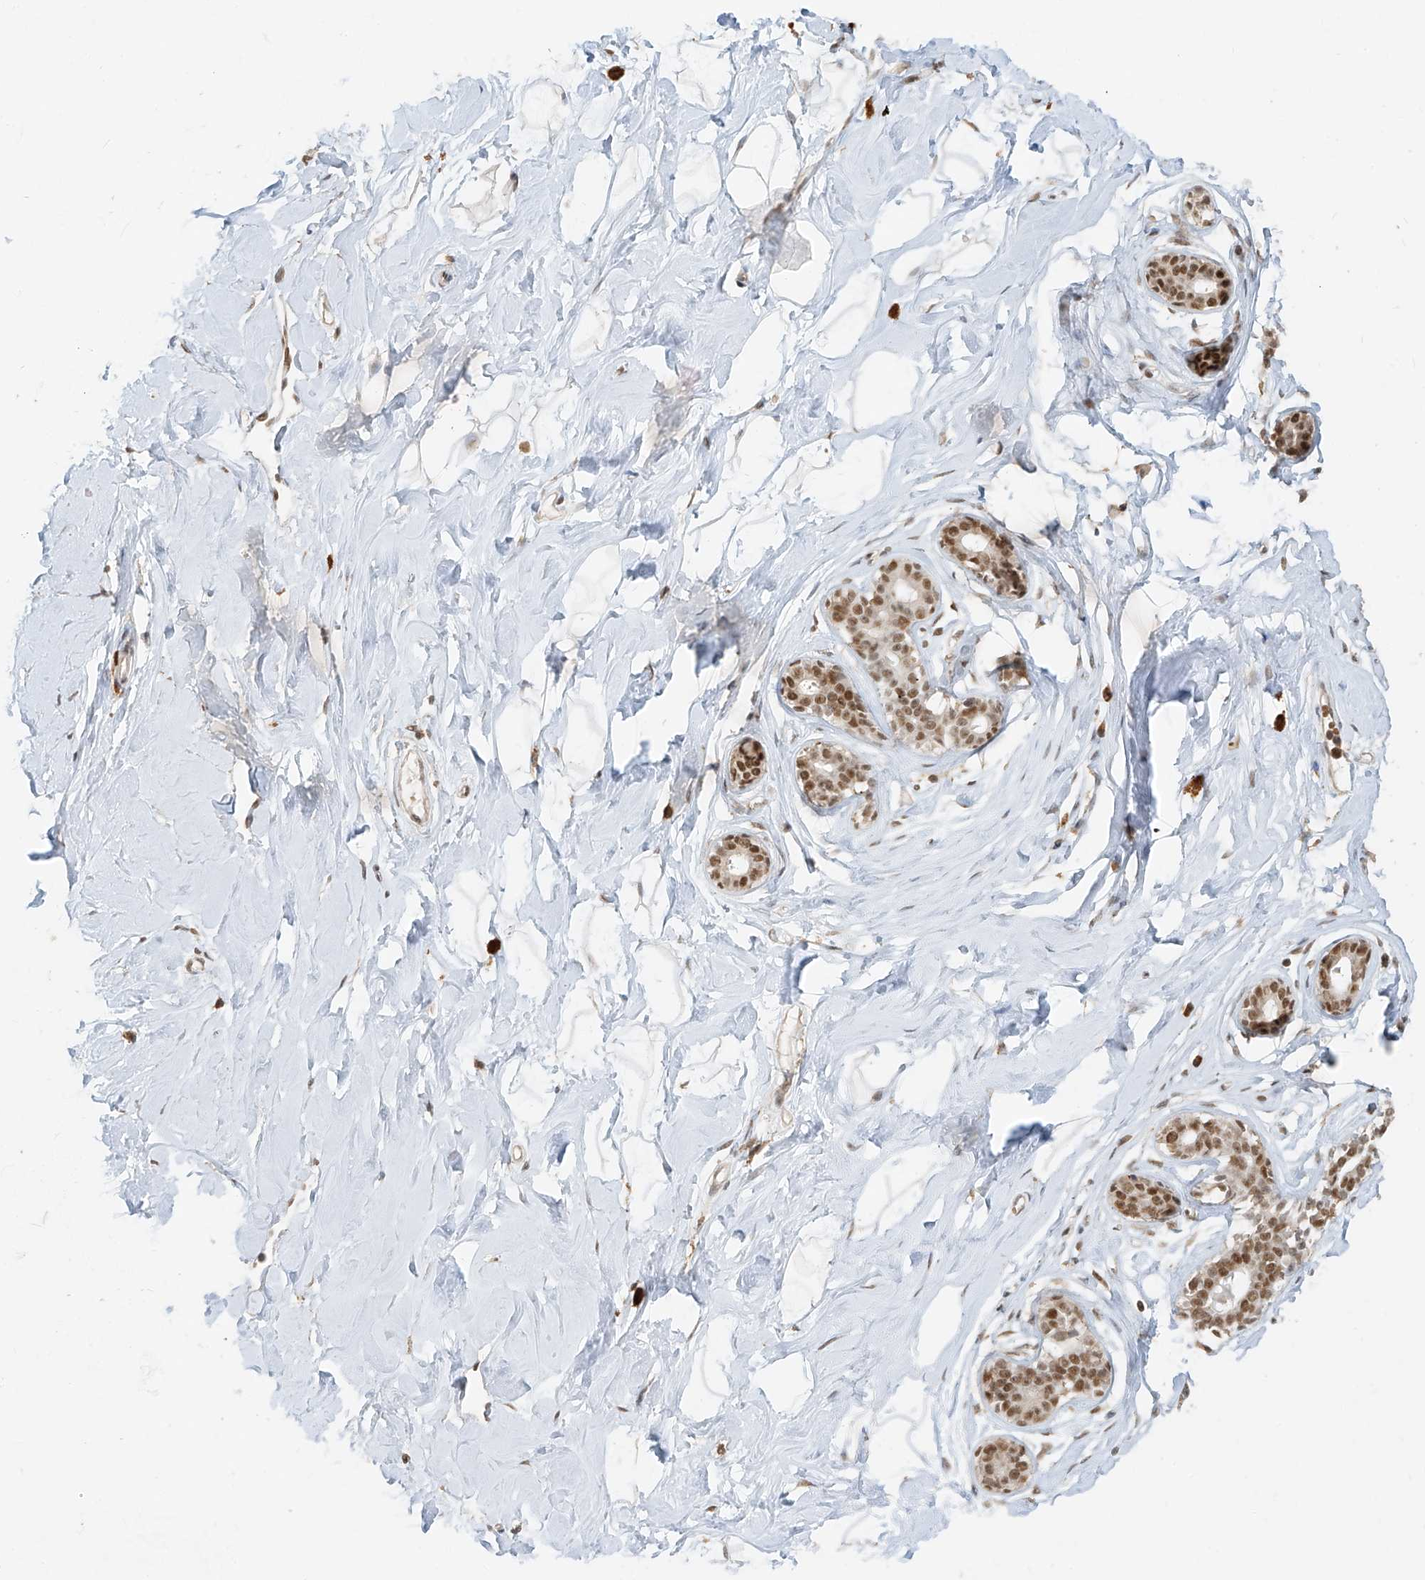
{"staining": {"intensity": "negative", "quantity": "none", "location": "none"}, "tissue": "breast", "cell_type": "Adipocytes", "image_type": "normal", "snomed": [{"axis": "morphology", "description": "Normal tissue, NOS"}, {"axis": "morphology", "description": "Adenoma, NOS"}, {"axis": "topography", "description": "Breast"}], "caption": "Immunohistochemistry of benign human breast demonstrates no positivity in adipocytes.", "gene": "ZMYM2", "patient": {"sex": "female", "age": 23}}